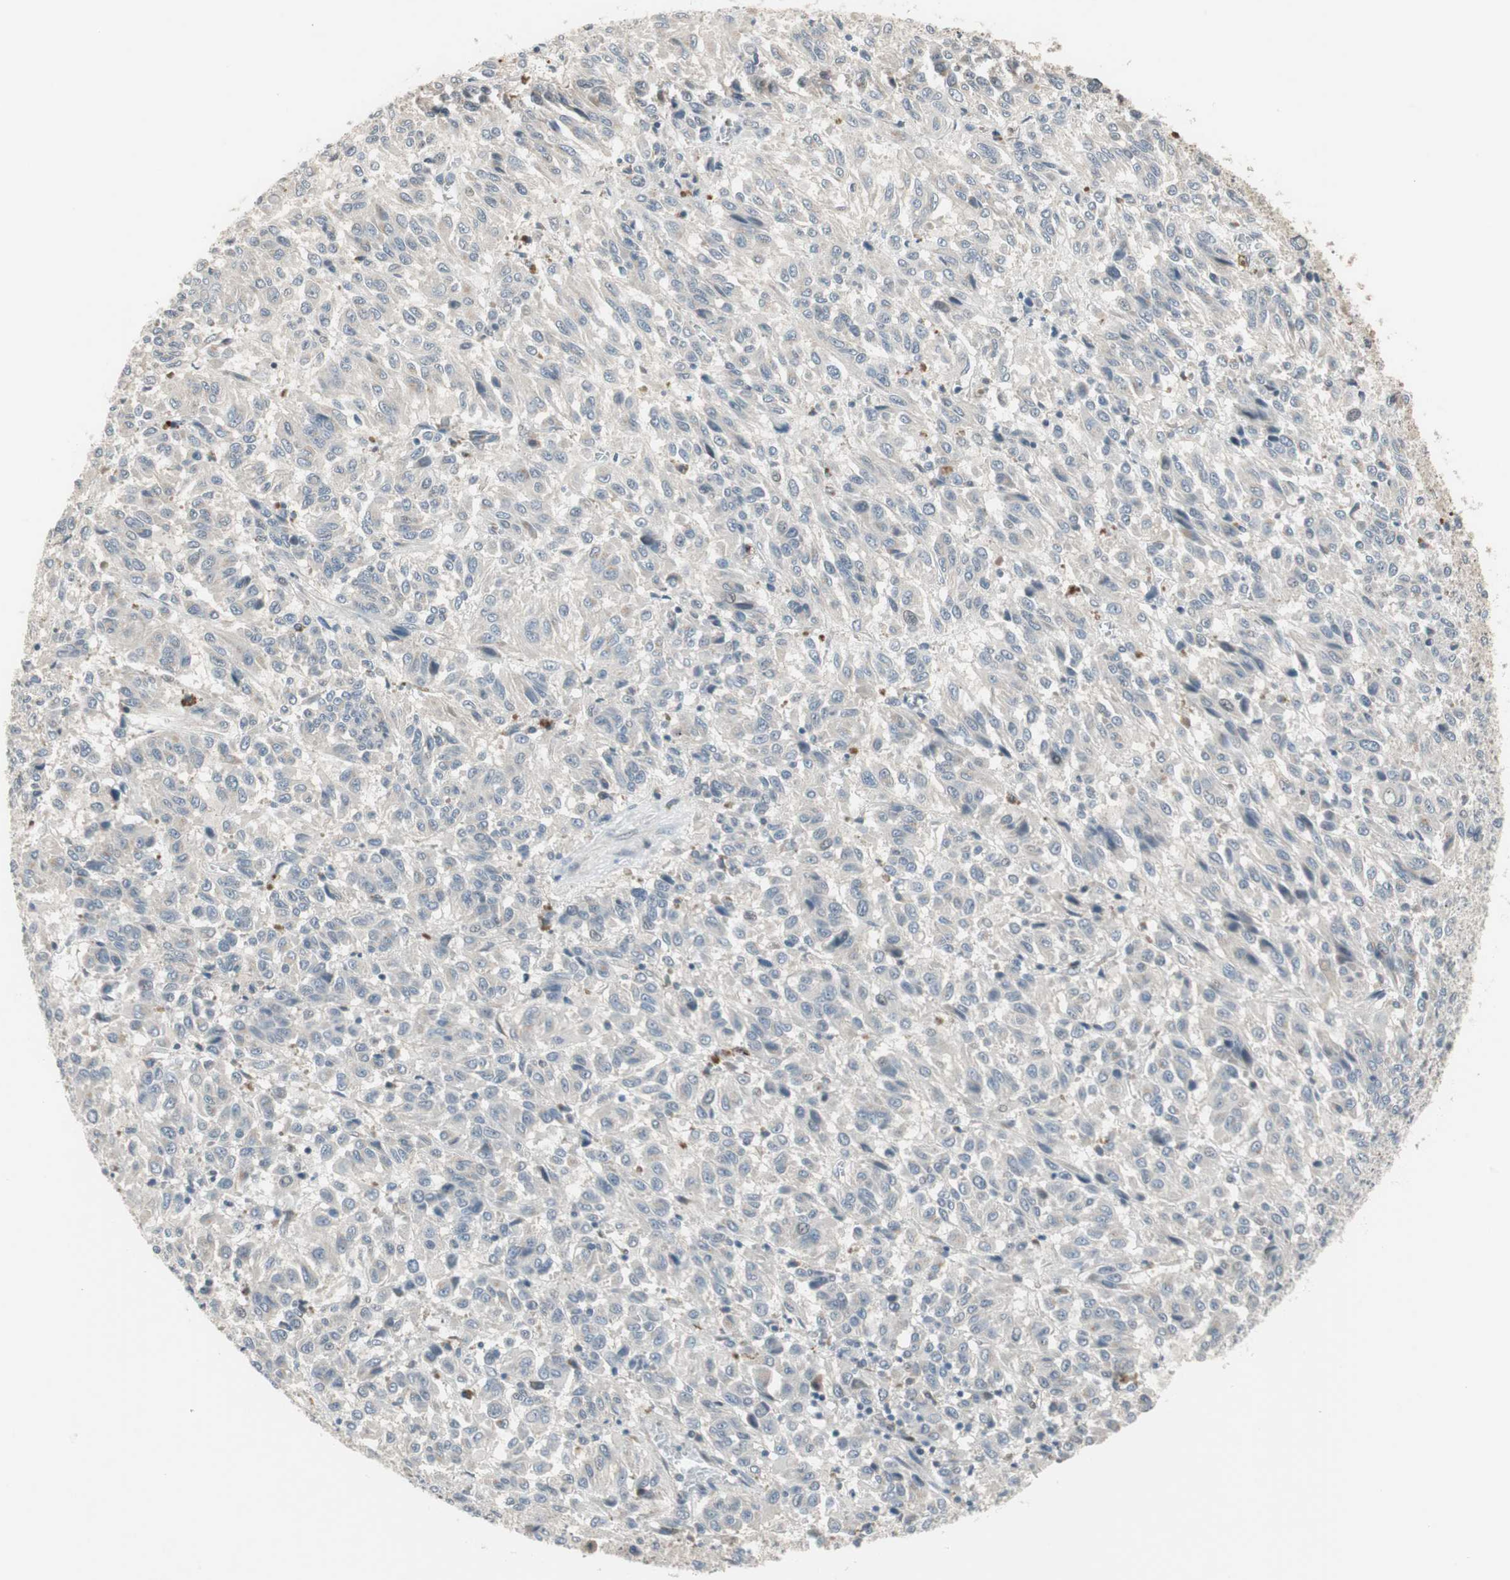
{"staining": {"intensity": "weak", "quantity": "<25%", "location": "cytoplasmic/membranous"}, "tissue": "melanoma", "cell_type": "Tumor cells", "image_type": "cancer", "snomed": [{"axis": "morphology", "description": "Malignant melanoma, Metastatic site"}, {"axis": "topography", "description": "Lung"}], "caption": "This is an immunohistochemistry (IHC) image of malignant melanoma (metastatic site). There is no expression in tumor cells.", "gene": "SNX4", "patient": {"sex": "male", "age": 64}}